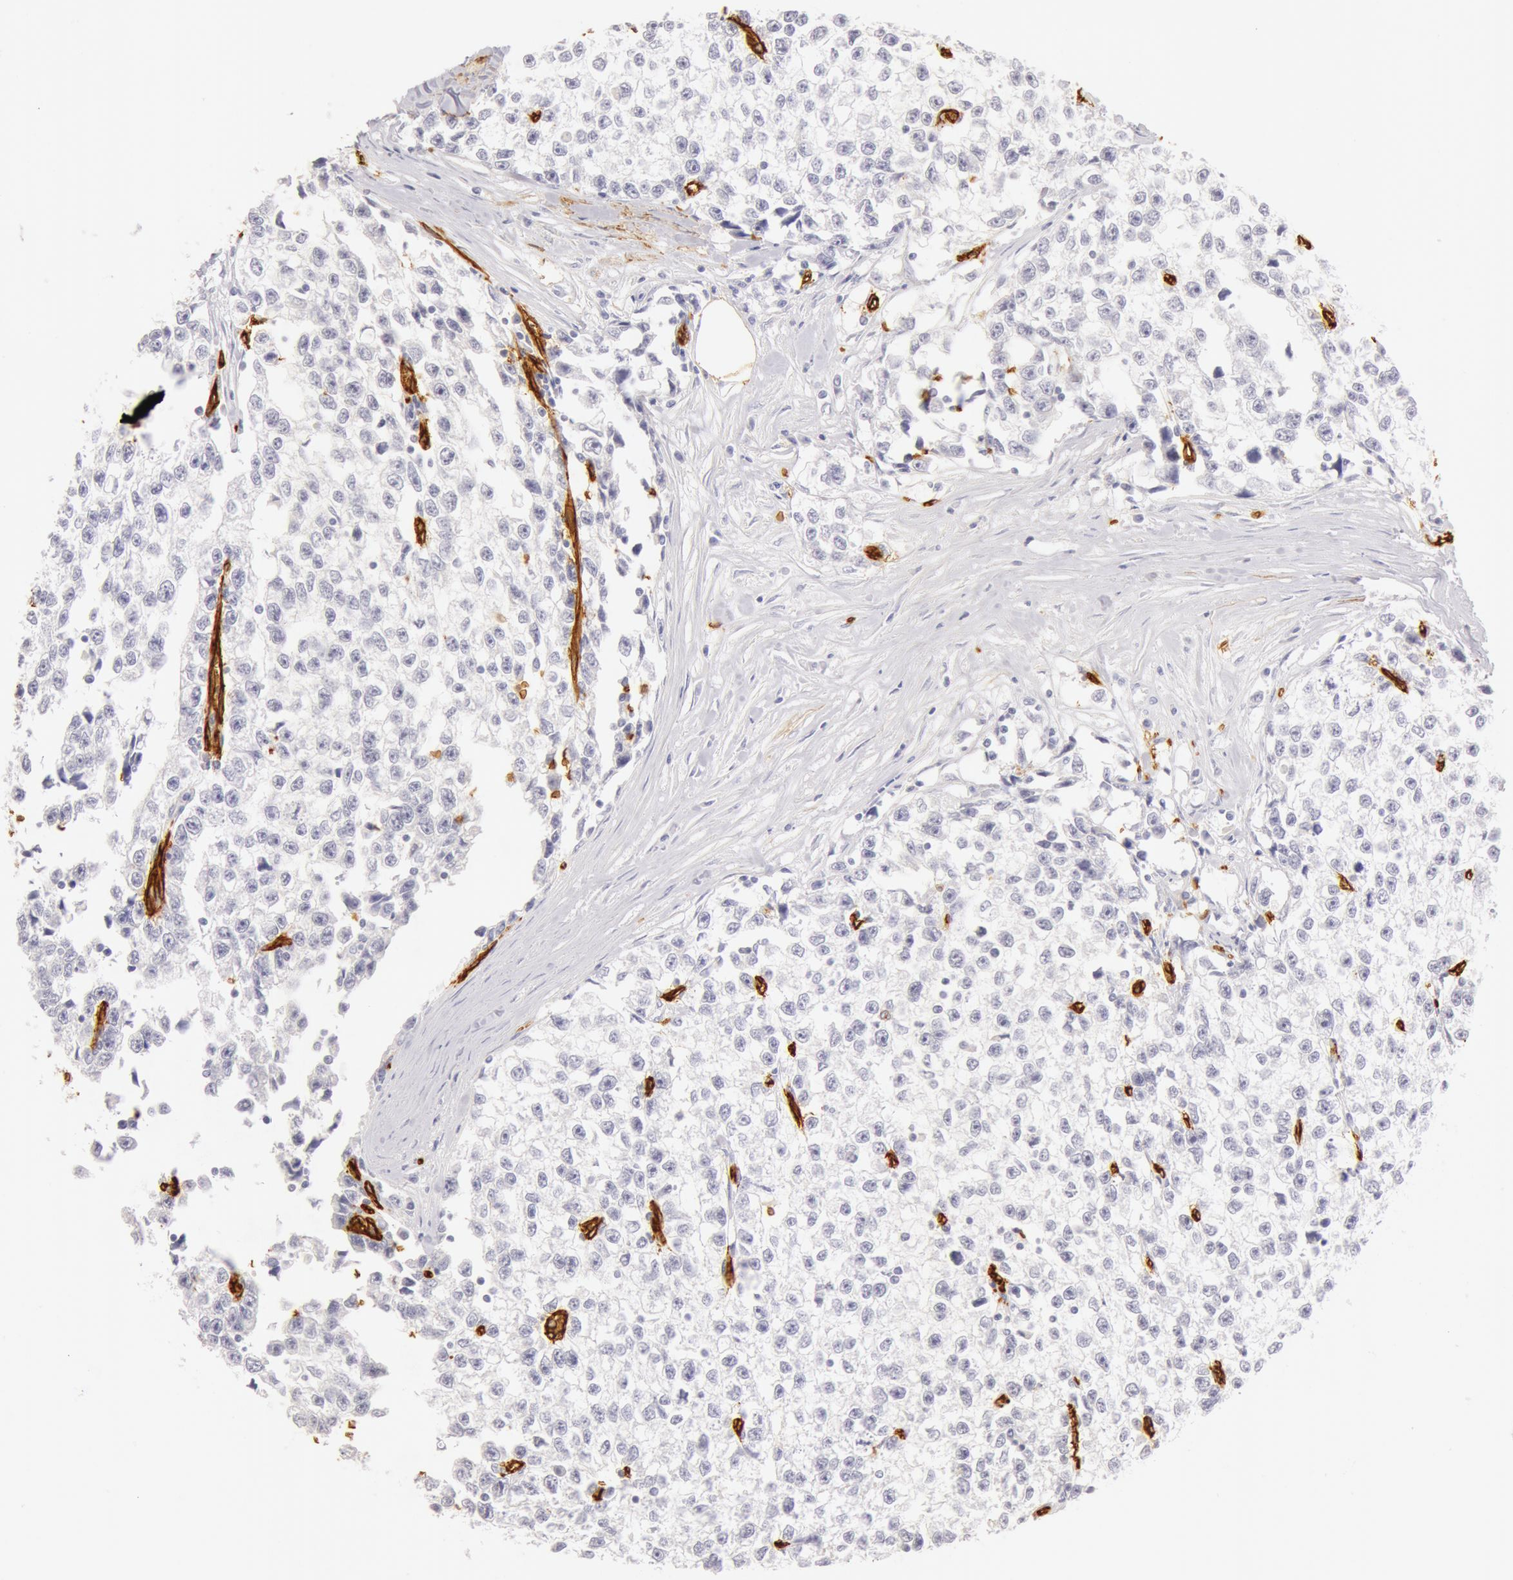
{"staining": {"intensity": "negative", "quantity": "none", "location": "none"}, "tissue": "testis cancer", "cell_type": "Tumor cells", "image_type": "cancer", "snomed": [{"axis": "morphology", "description": "Seminoma, NOS"}, {"axis": "morphology", "description": "Carcinoma, Embryonal, NOS"}, {"axis": "topography", "description": "Testis"}], "caption": "Immunohistochemical staining of human testis cancer (seminoma) exhibits no significant expression in tumor cells.", "gene": "AQP1", "patient": {"sex": "male", "age": 30}}